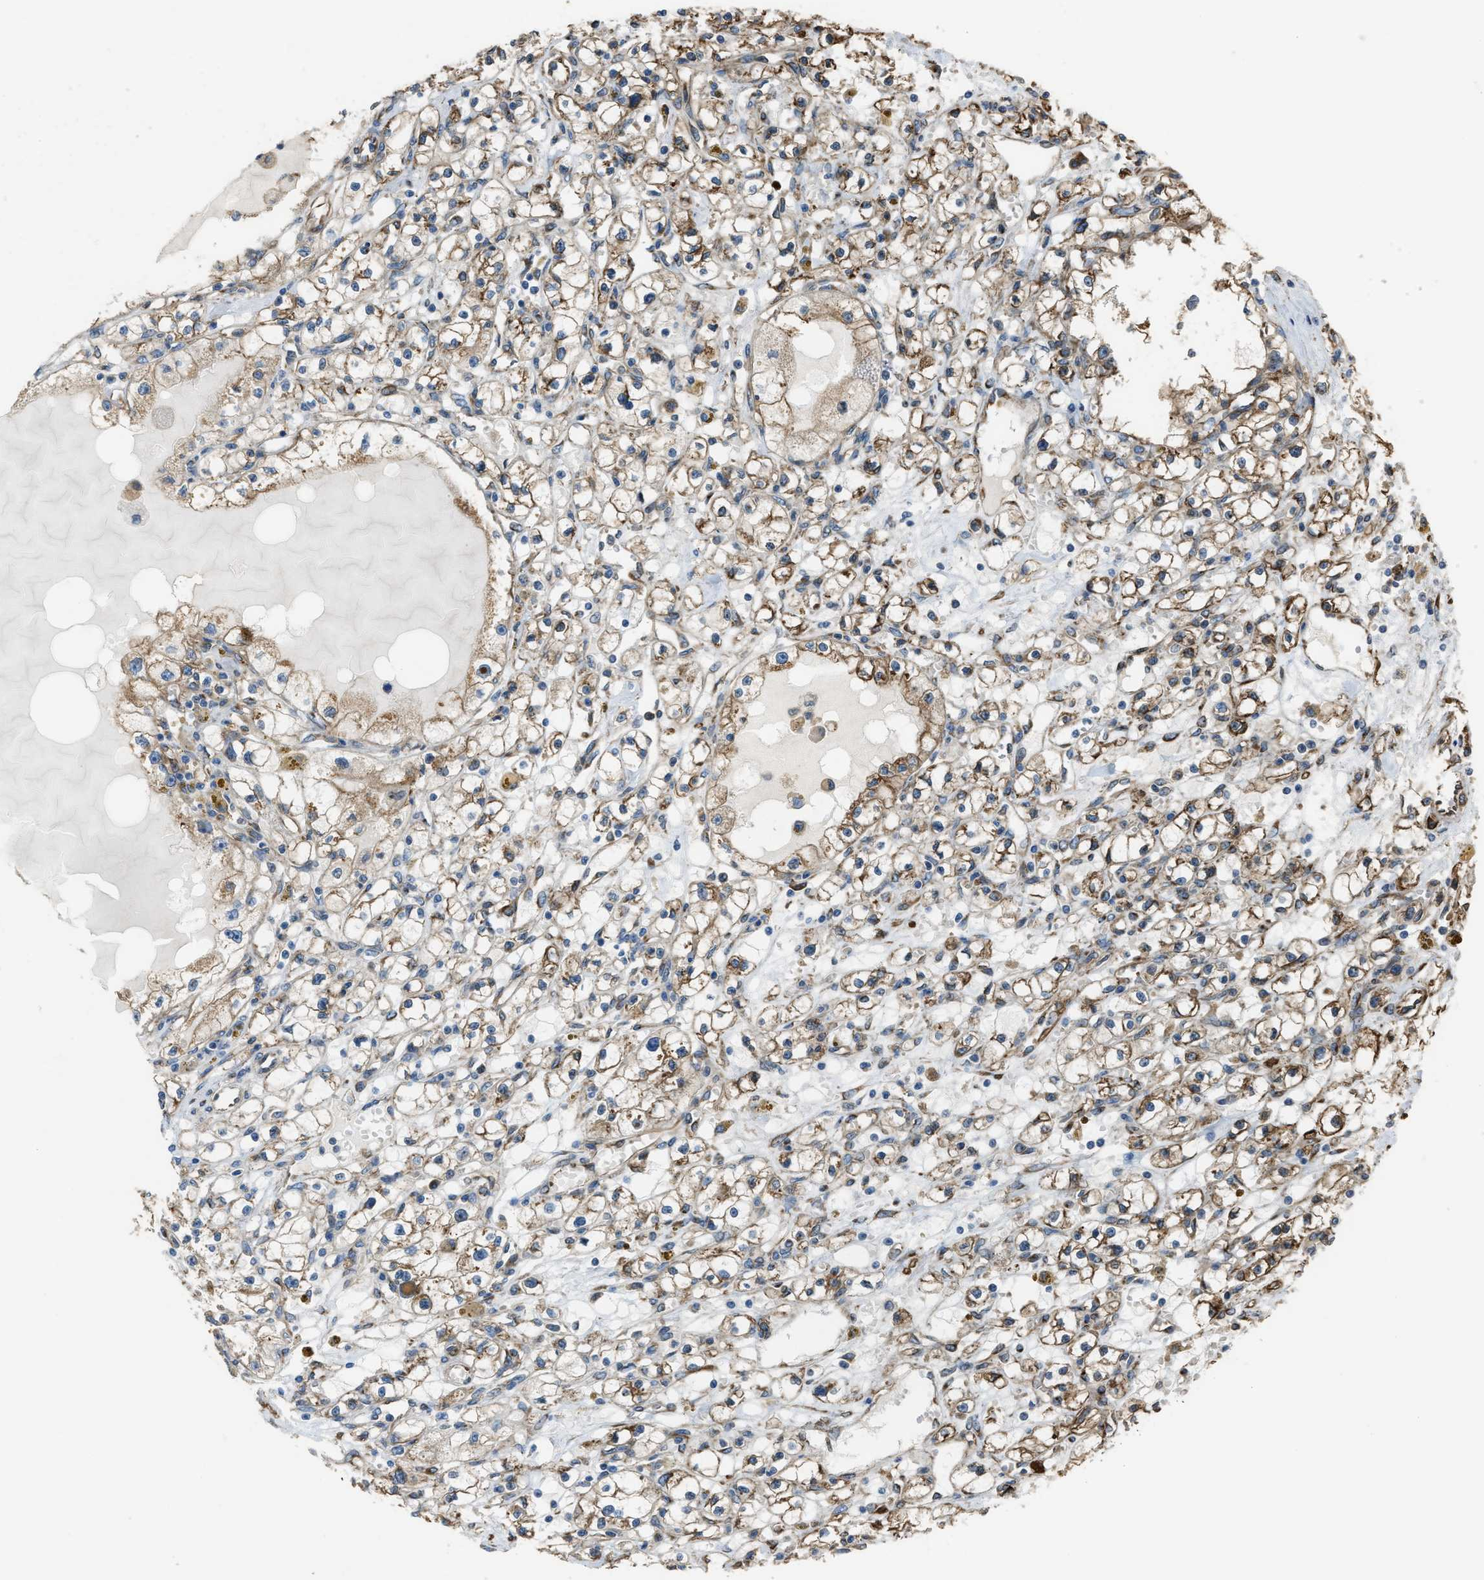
{"staining": {"intensity": "moderate", "quantity": ">75%", "location": "cytoplasmic/membranous"}, "tissue": "renal cancer", "cell_type": "Tumor cells", "image_type": "cancer", "snomed": [{"axis": "morphology", "description": "Adenocarcinoma, NOS"}, {"axis": "topography", "description": "Kidney"}], "caption": "IHC photomicrograph of neoplastic tissue: renal cancer (adenocarcinoma) stained using immunohistochemistry (IHC) demonstrates medium levels of moderate protein expression localized specifically in the cytoplasmic/membranous of tumor cells, appearing as a cytoplasmic/membranous brown color.", "gene": "TRPC1", "patient": {"sex": "male", "age": 56}}